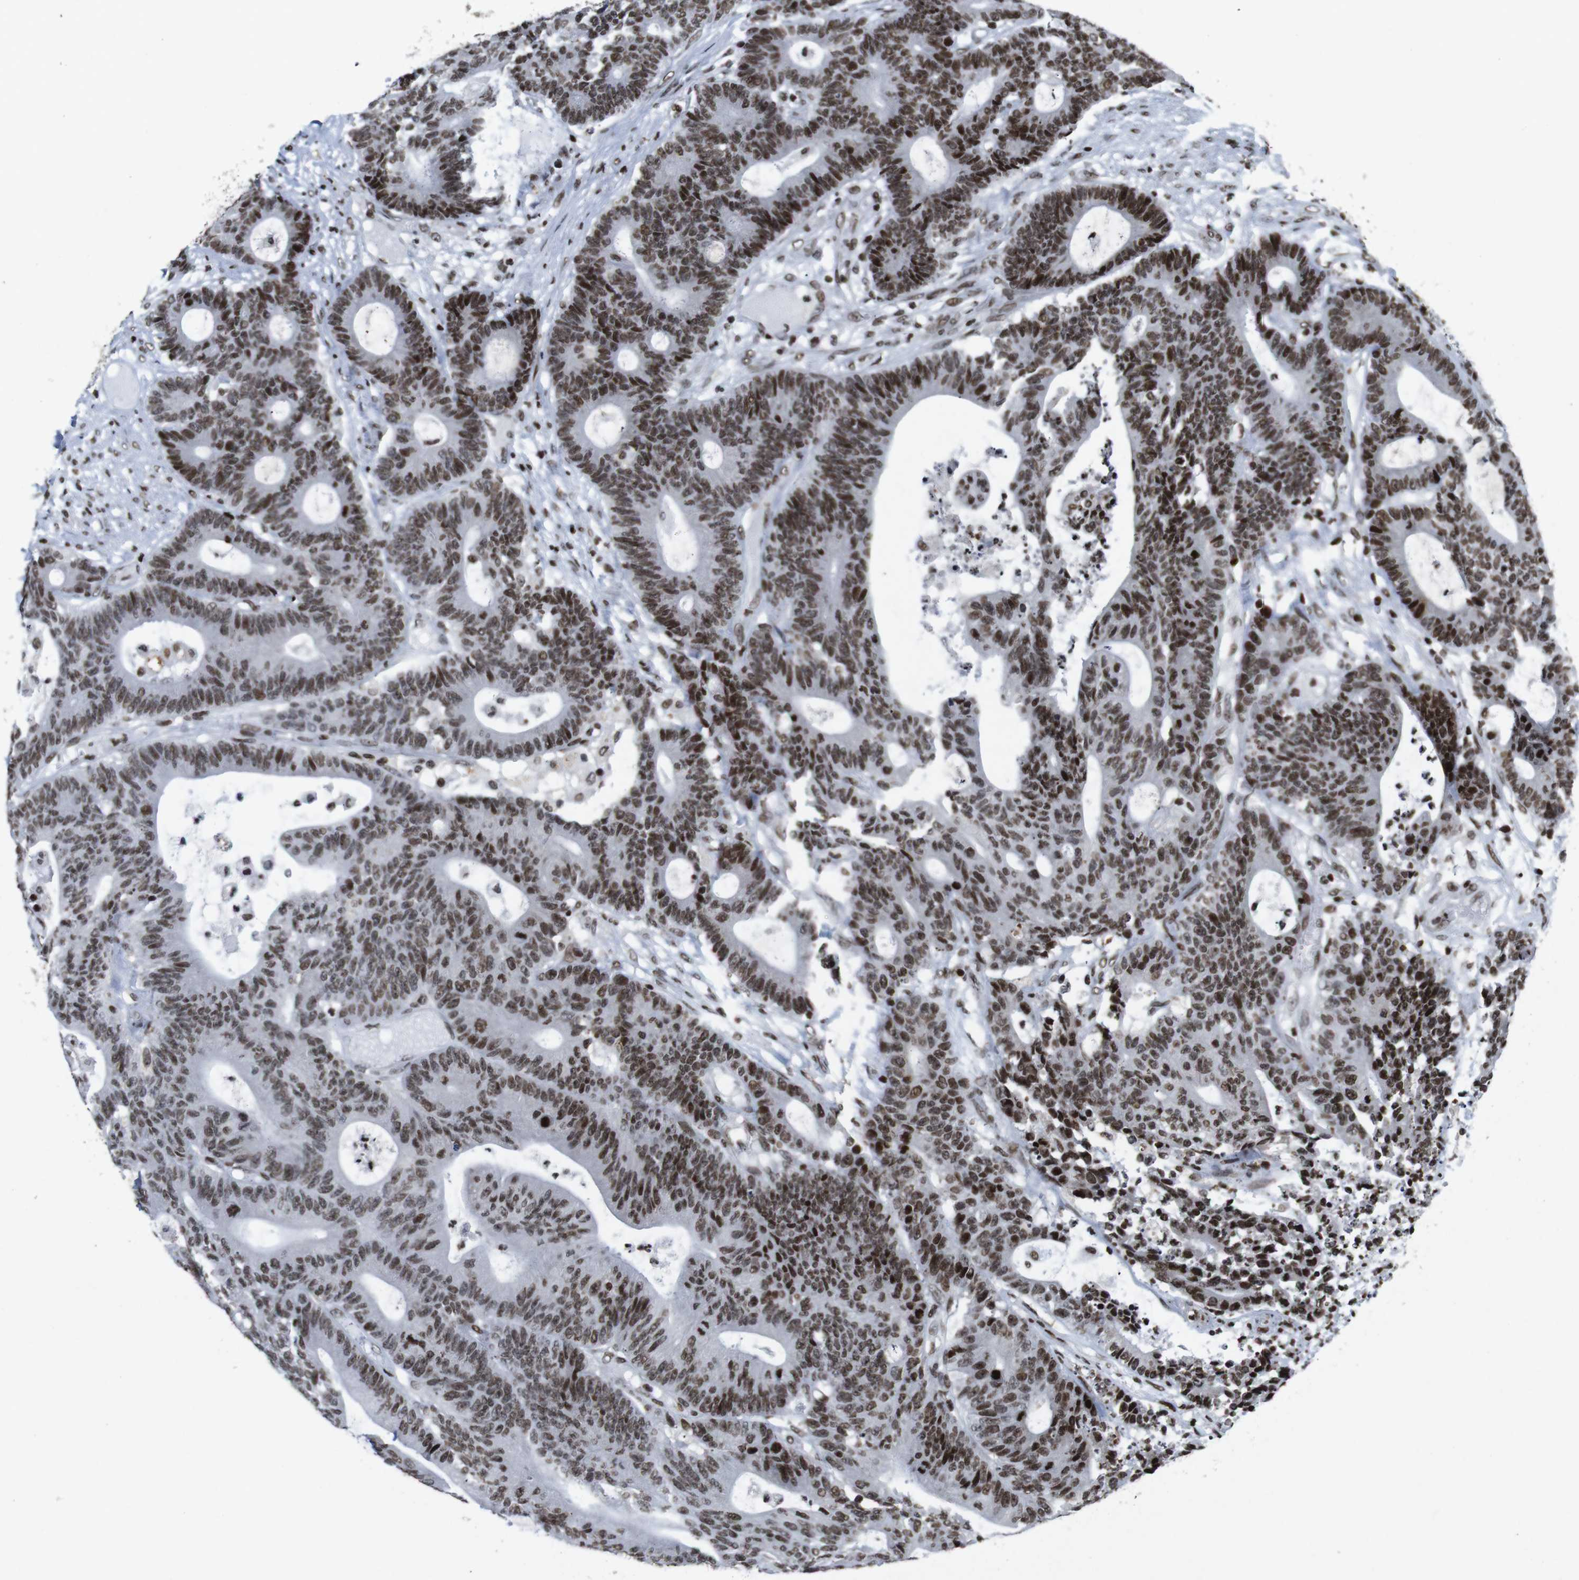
{"staining": {"intensity": "moderate", "quantity": ">75%", "location": "nuclear"}, "tissue": "colorectal cancer", "cell_type": "Tumor cells", "image_type": "cancer", "snomed": [{"axis": "morphology", "description": "Adenocarcinoma, NOS"}, {"axis": "topography", "description": "Colon"}], "caption": "DAB immunohistochemical staining of colorectal cancer shows moderate nuclear protein positivity in approximately >75% of tumor cells.", "gene": "MAGEH1", "patient": {"sex": "female", "age": 84}}